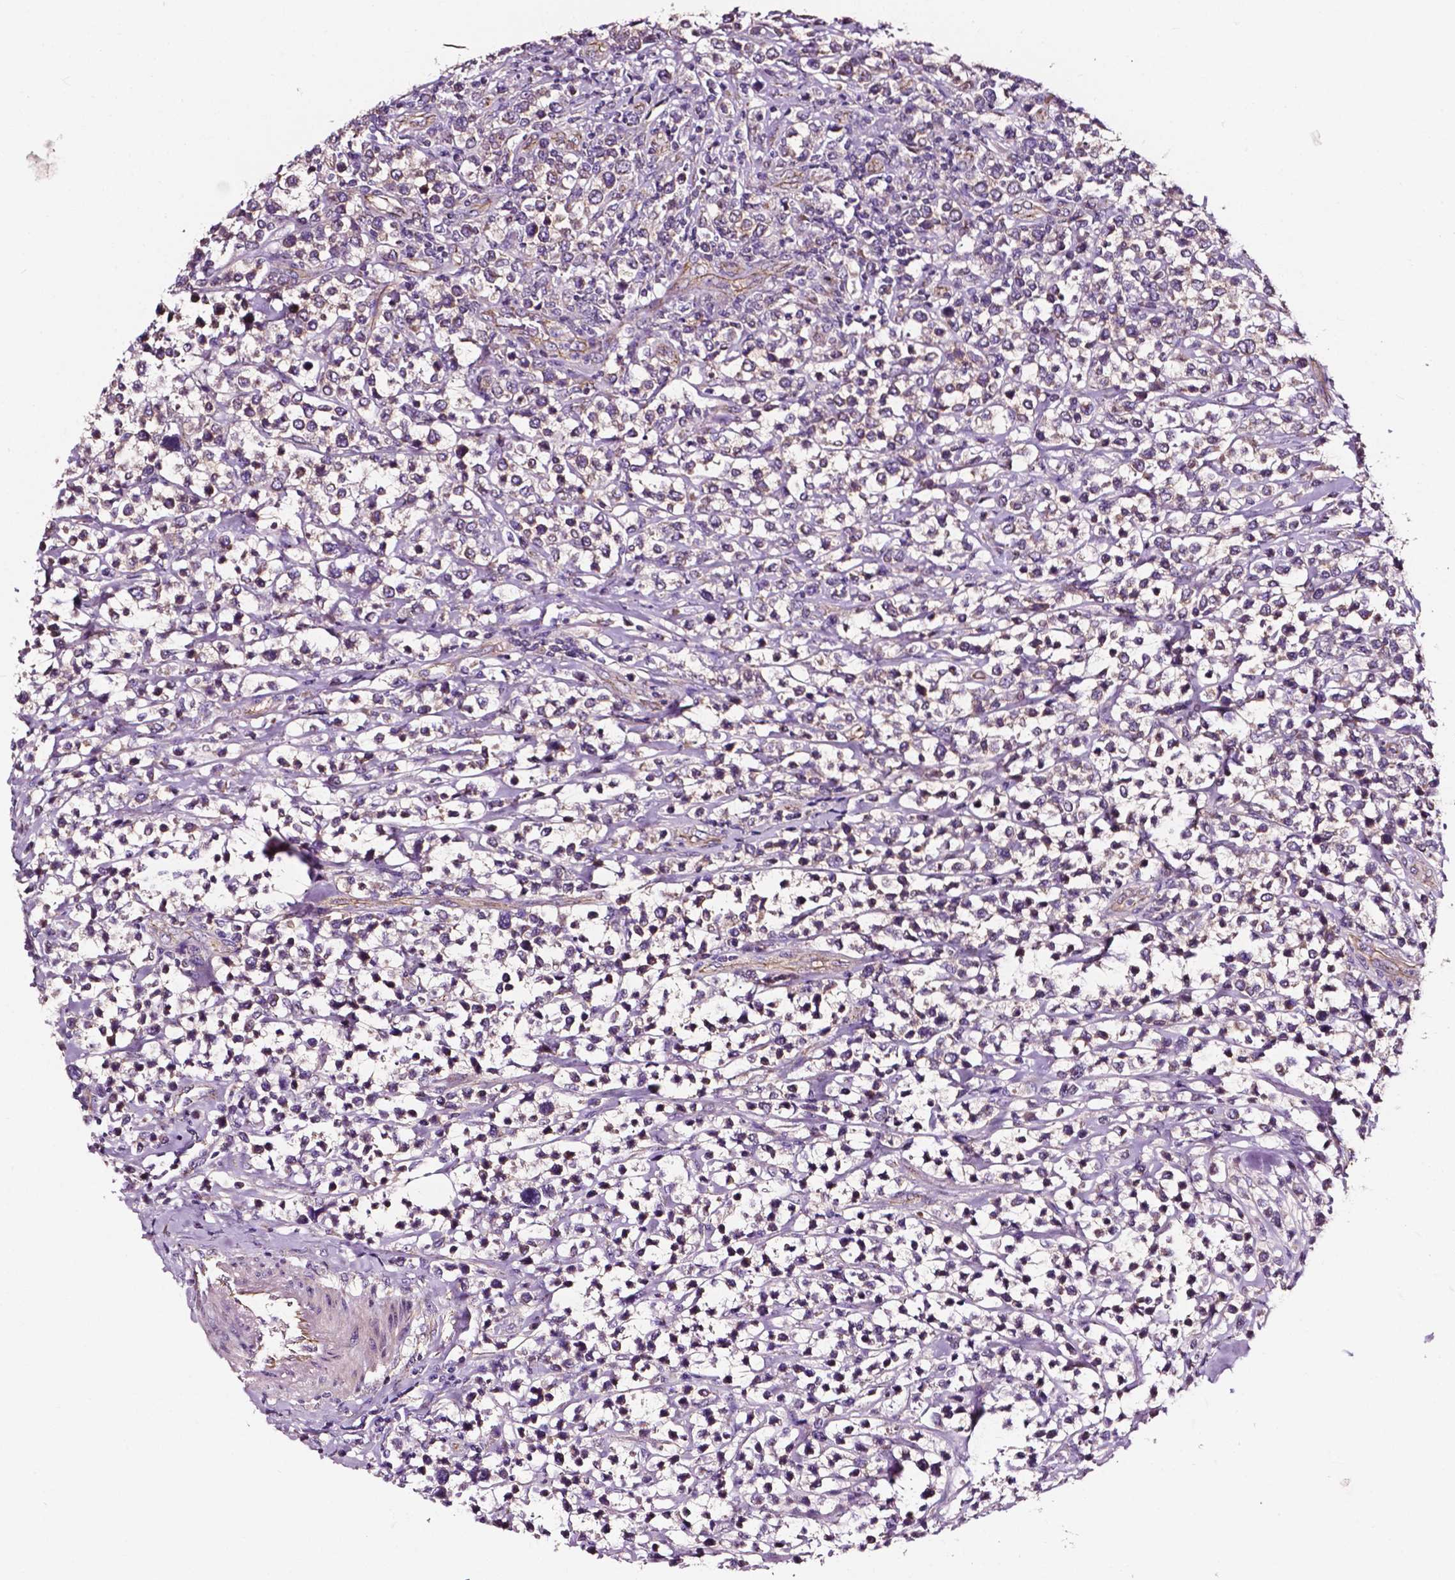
{"staining": {"intensity": "negative", "quantity": "none", "location": "none"}, "tissue": "lymphoma", "cell_type": "Tumor cells", "image_type": "cancer", "snomed": [{"axis": "morphology", "description": "Malignant lymphoma, non-Hodgkin's type, High grade"}, {"axis": "topography", "description": "Soft tissue"}], "caption": "This is an immunohistochemistry (IHC) micrograph of lymphoma. There is no expression in tumor cells.", "gene": "ATG16L1", "patient": {"sex": "female", "age": 56}}